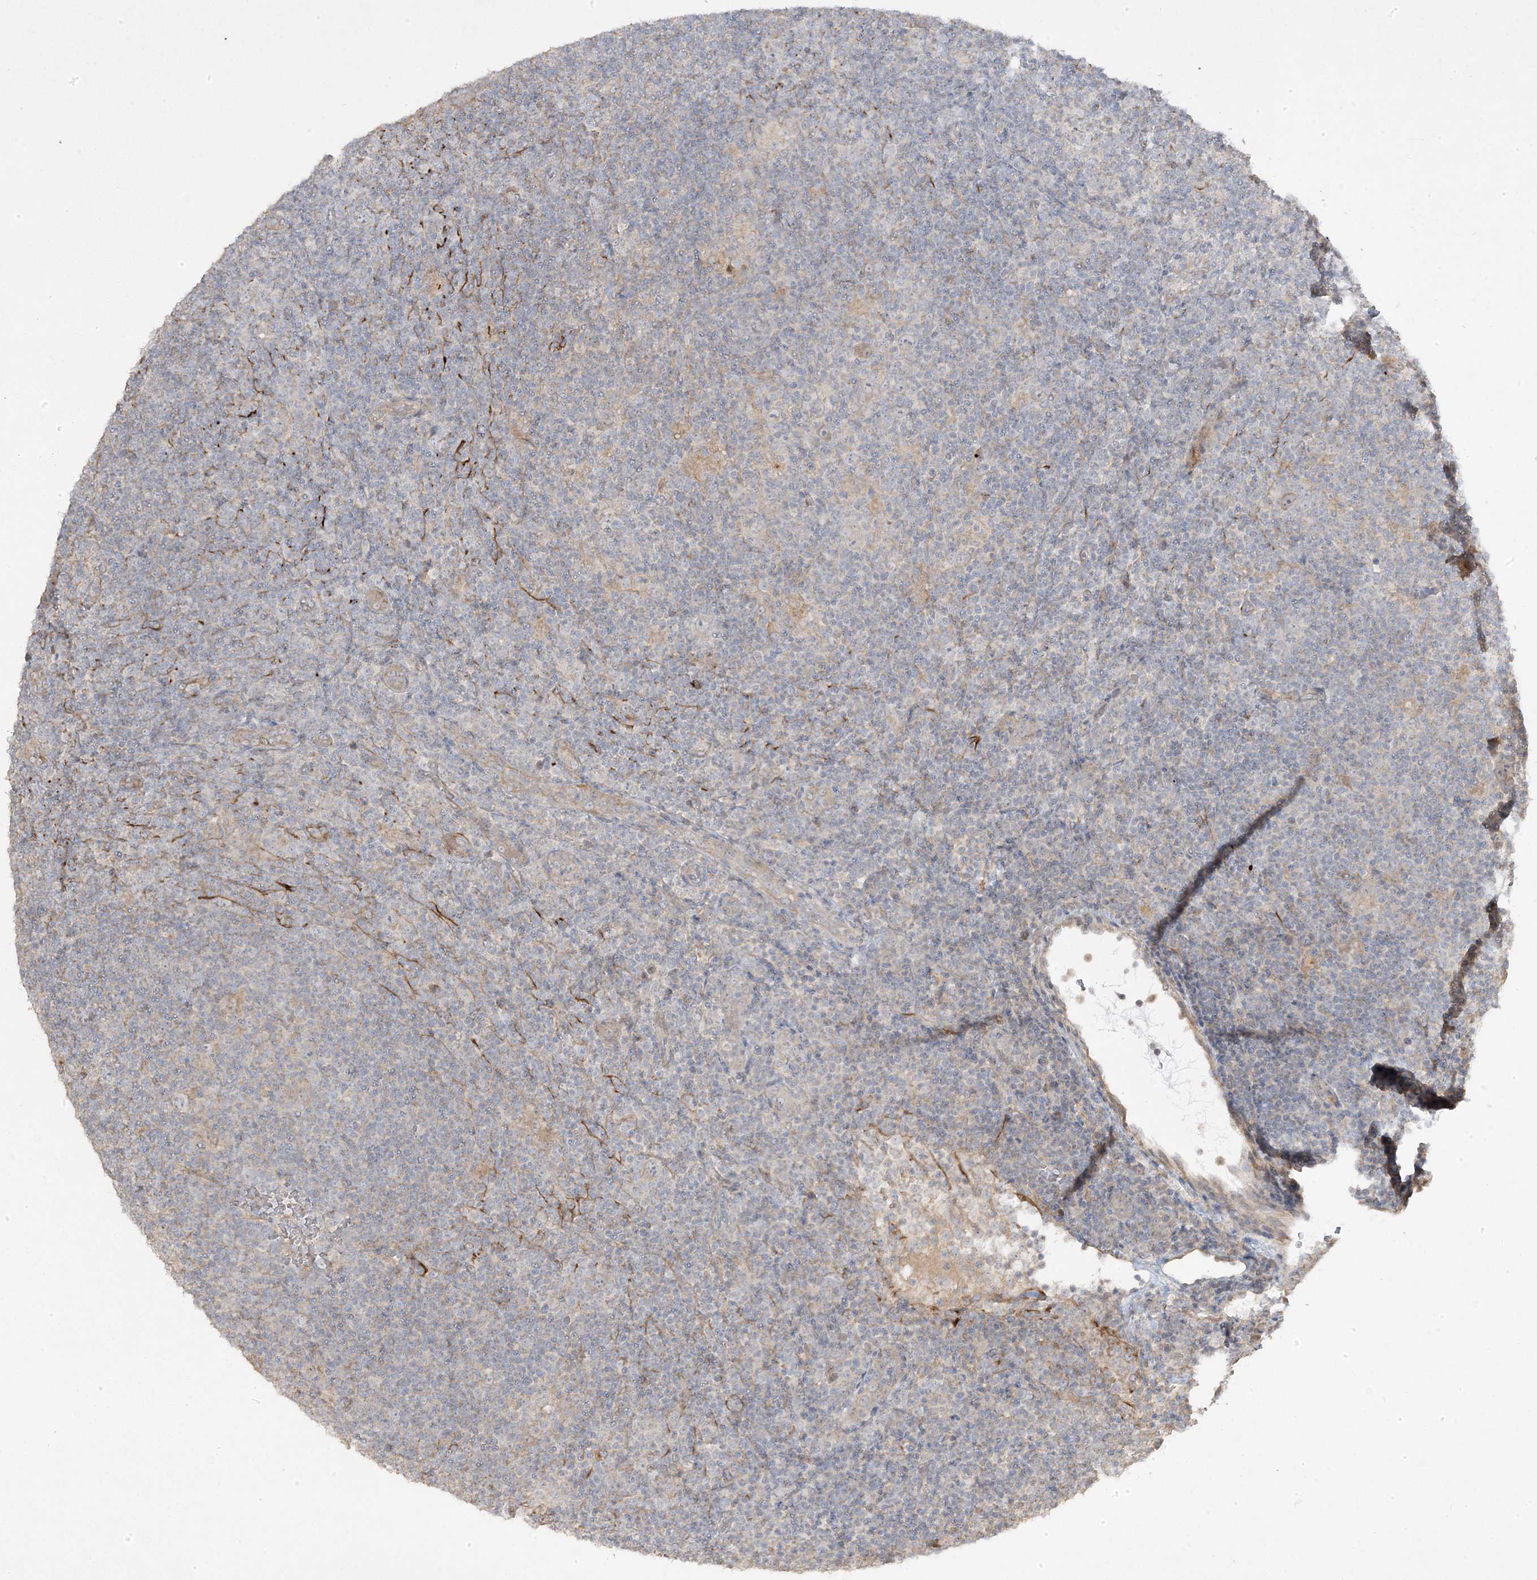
{"staining": {"intensity": "weak", "quantity": "<25%", "location": "cytoplasmic/membranous"}, "tissue": "lymphoma", "cell_type": "Tumor cells", "image_type": "cancer", "snomed": [{"axis": "morphology", "description": "Hodgkin's disease, NOS"}, {"axis": "topography", "description": "Lymph node"}], "caption": "The immunohistochemistry (IHC) photomicrograph has no significant positivity in tumor cells of Hodgkin's disease tissue. Brightfield microscopy of immunohistochemistry (IHC) stained with DAB (brown) and hematoxylin (blue), captured at high magnification.", "gene": "RGL4", "patient": {"sex": "female", "age": 57}}